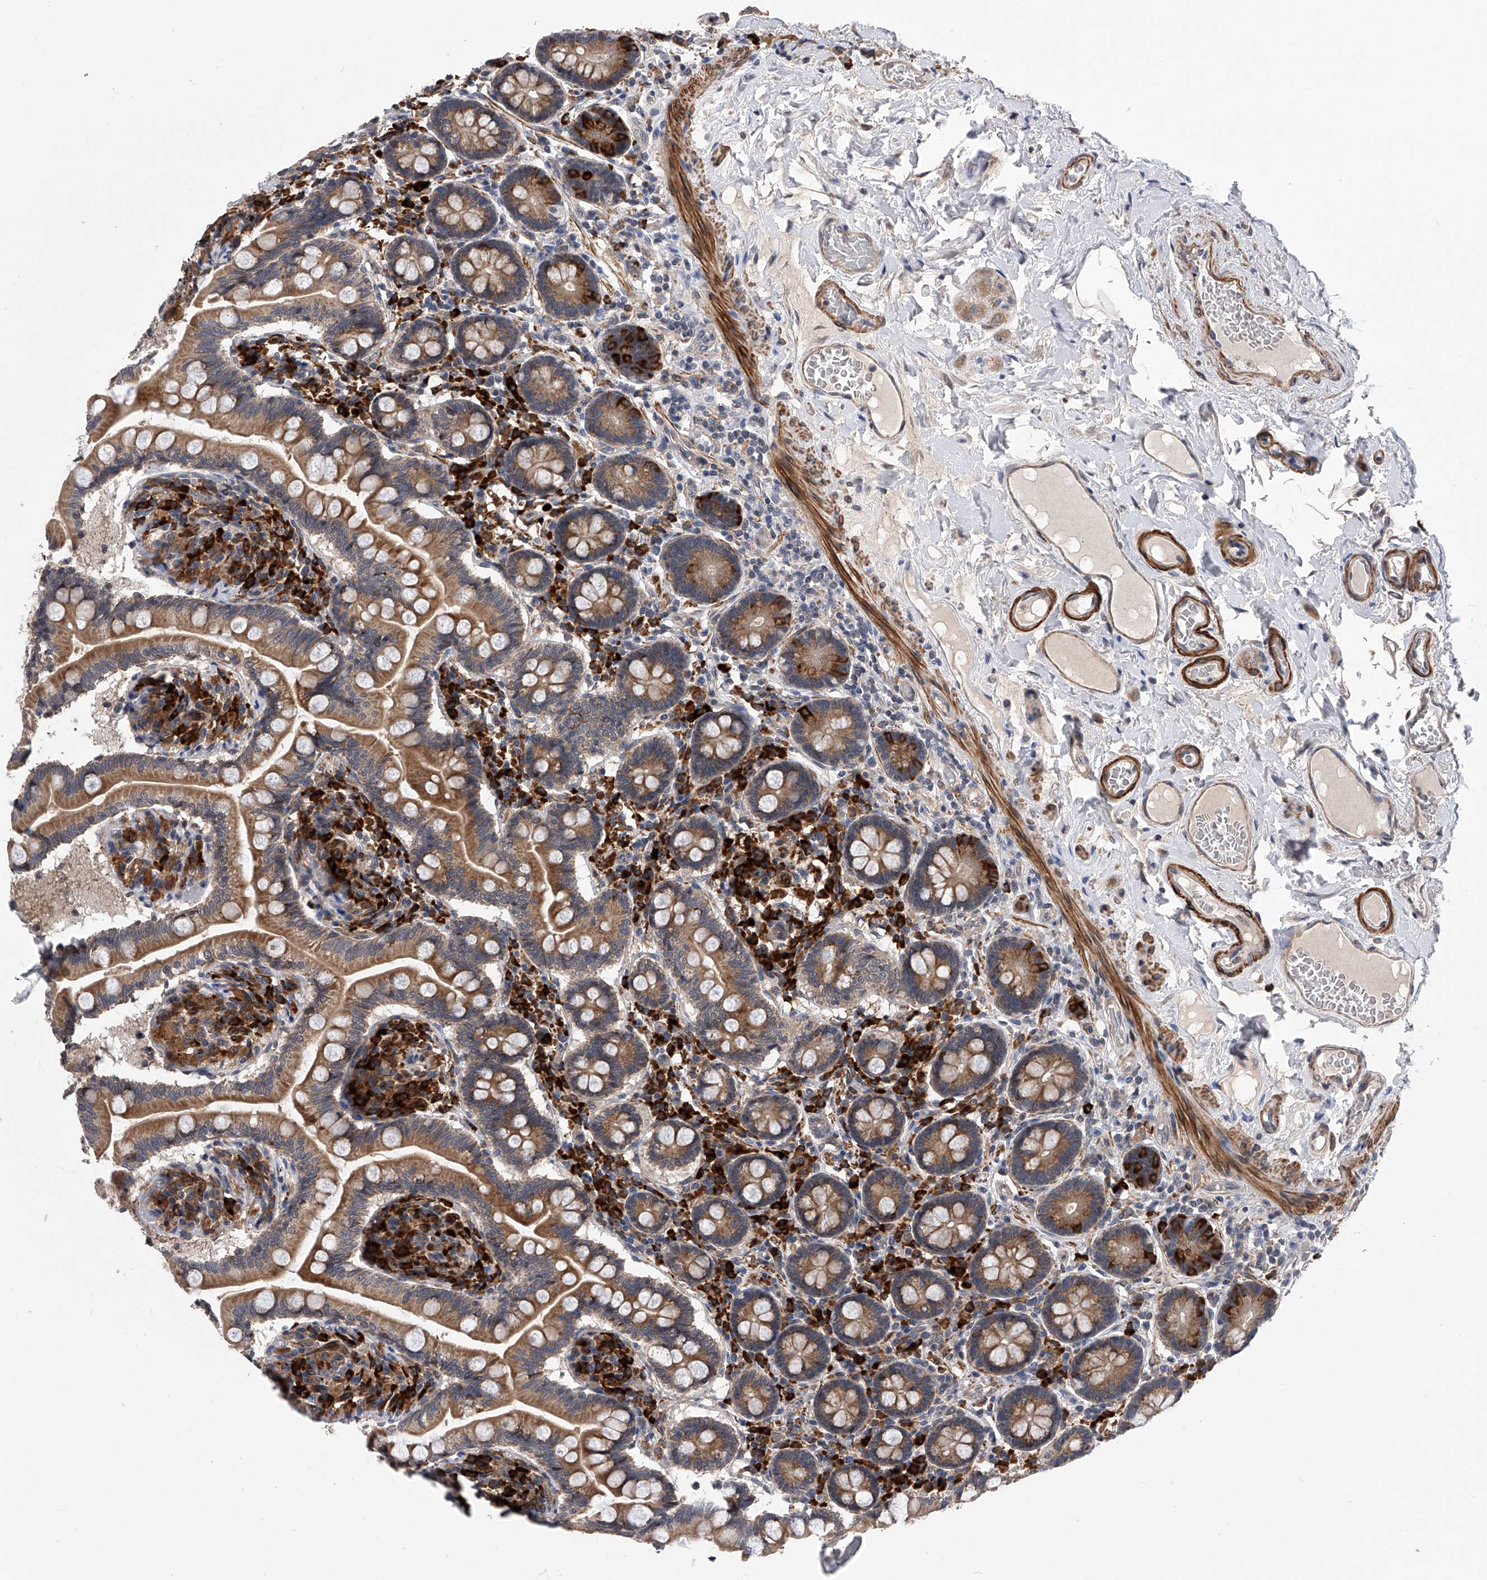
{"staining": {"intensity": "moderate", "quantity": ">75%", "location": "cytoplasmic/membranous"}, "tissue": "small intestine", "cell_type": "Glandular cells", "image_type": "normal", "snomed": [{"axis": "morphology", "description": "Normal tissue, NOS"}, {"axis": "topography", "description": "Small intestine"}], "caption": "This micrograph shows immunohistochemistry staining of normal small intestine, with medium moderate cytoplasmic/membranous staining in approximately >75% of glandular cells.", "gene": "SPOCK1", "patient": {"sex": "female", "age": 64}}